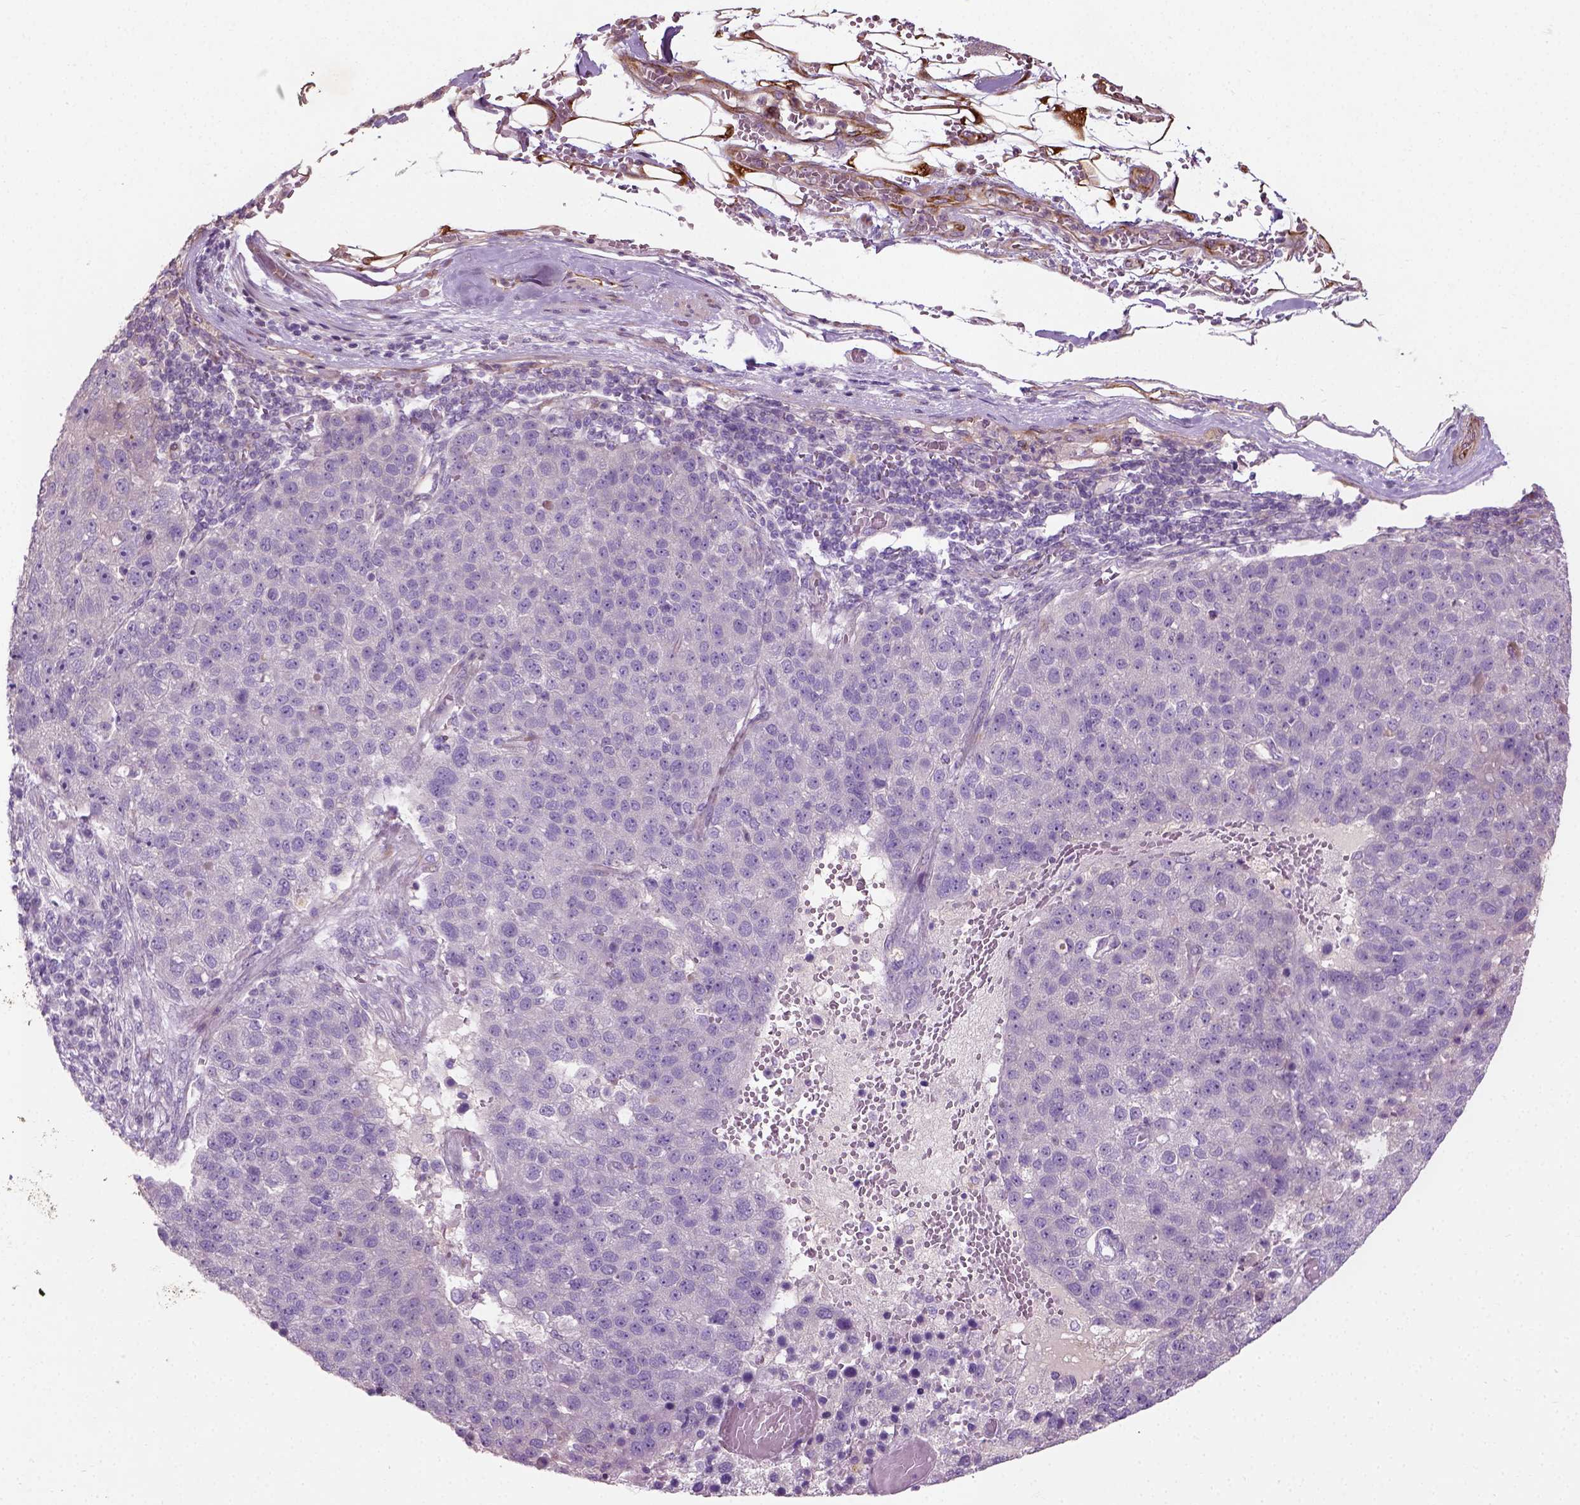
{"staining": {"intensity": "negative", "quantity": "none", "location": "none"}, "tissue": "pancreatic cancer", "cell_type": "Tumor cells", "image_type": "cancer", "snomed": [{"axis": "morphology", "description": "Adenocarcinoma, NOS"}, {"axis": "topography", "description": "Pancreas"}], "caption": "The histopathology image reveals no significant expression in tumor cells of pancreatic cancer.", "gene": "PKP3", "patient": {"sex": "female", "age": 61}}